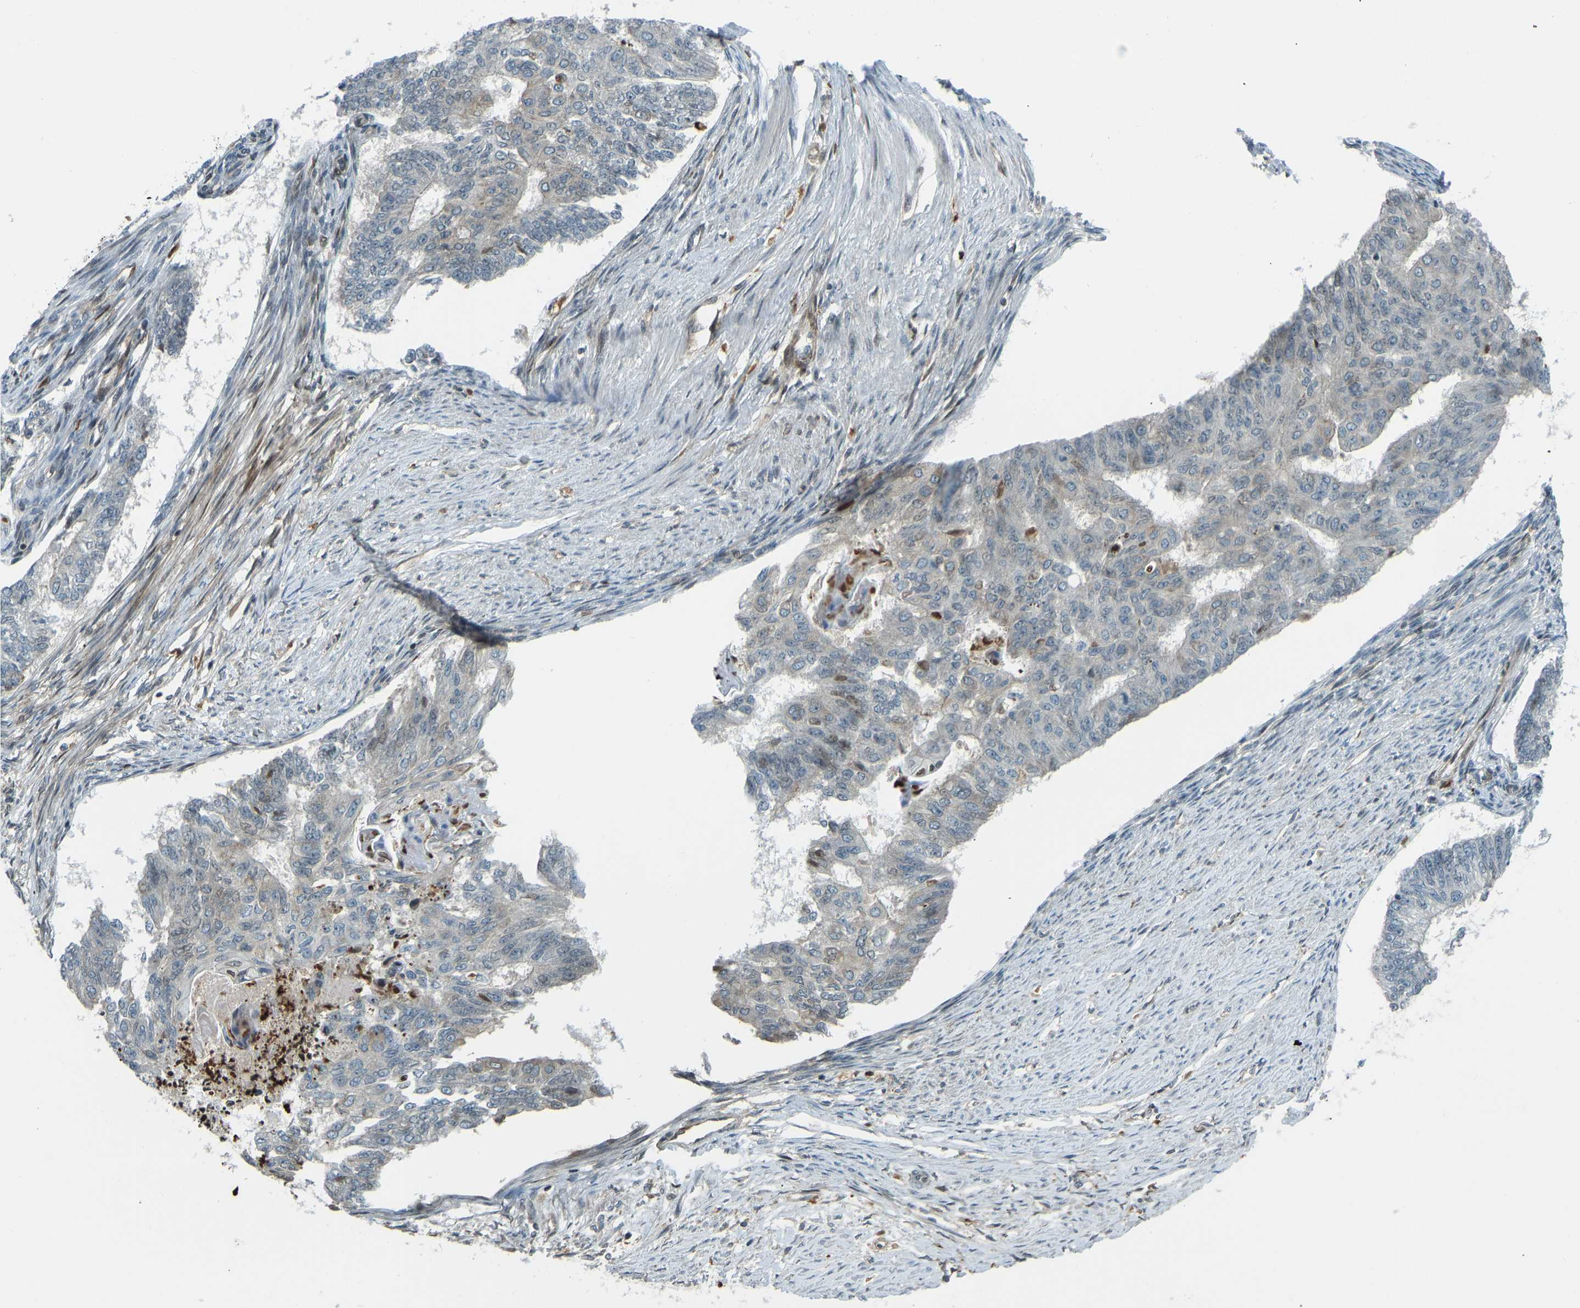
{"staining": {"intensity": "negative", "quantity": "none", "location": "none"}, "tissue": "endometrial cancer", "cell_type": "Tumor cells", "image_type": "cancer", "snomed": [{"axis": "morphology", "description": "Adenocarcinoma, NOS"}, {"axis": "topography", "description": "Endometrium"}], "caption": "Immunohistochemistry (IHC) photomicrograph of neoplastic tissue: human endometrial cancer stained with DAB displays no significant protein positivity in tumor cells.", "gene": "SVOPL", "patient": {"sex": "female", "age": 32}}